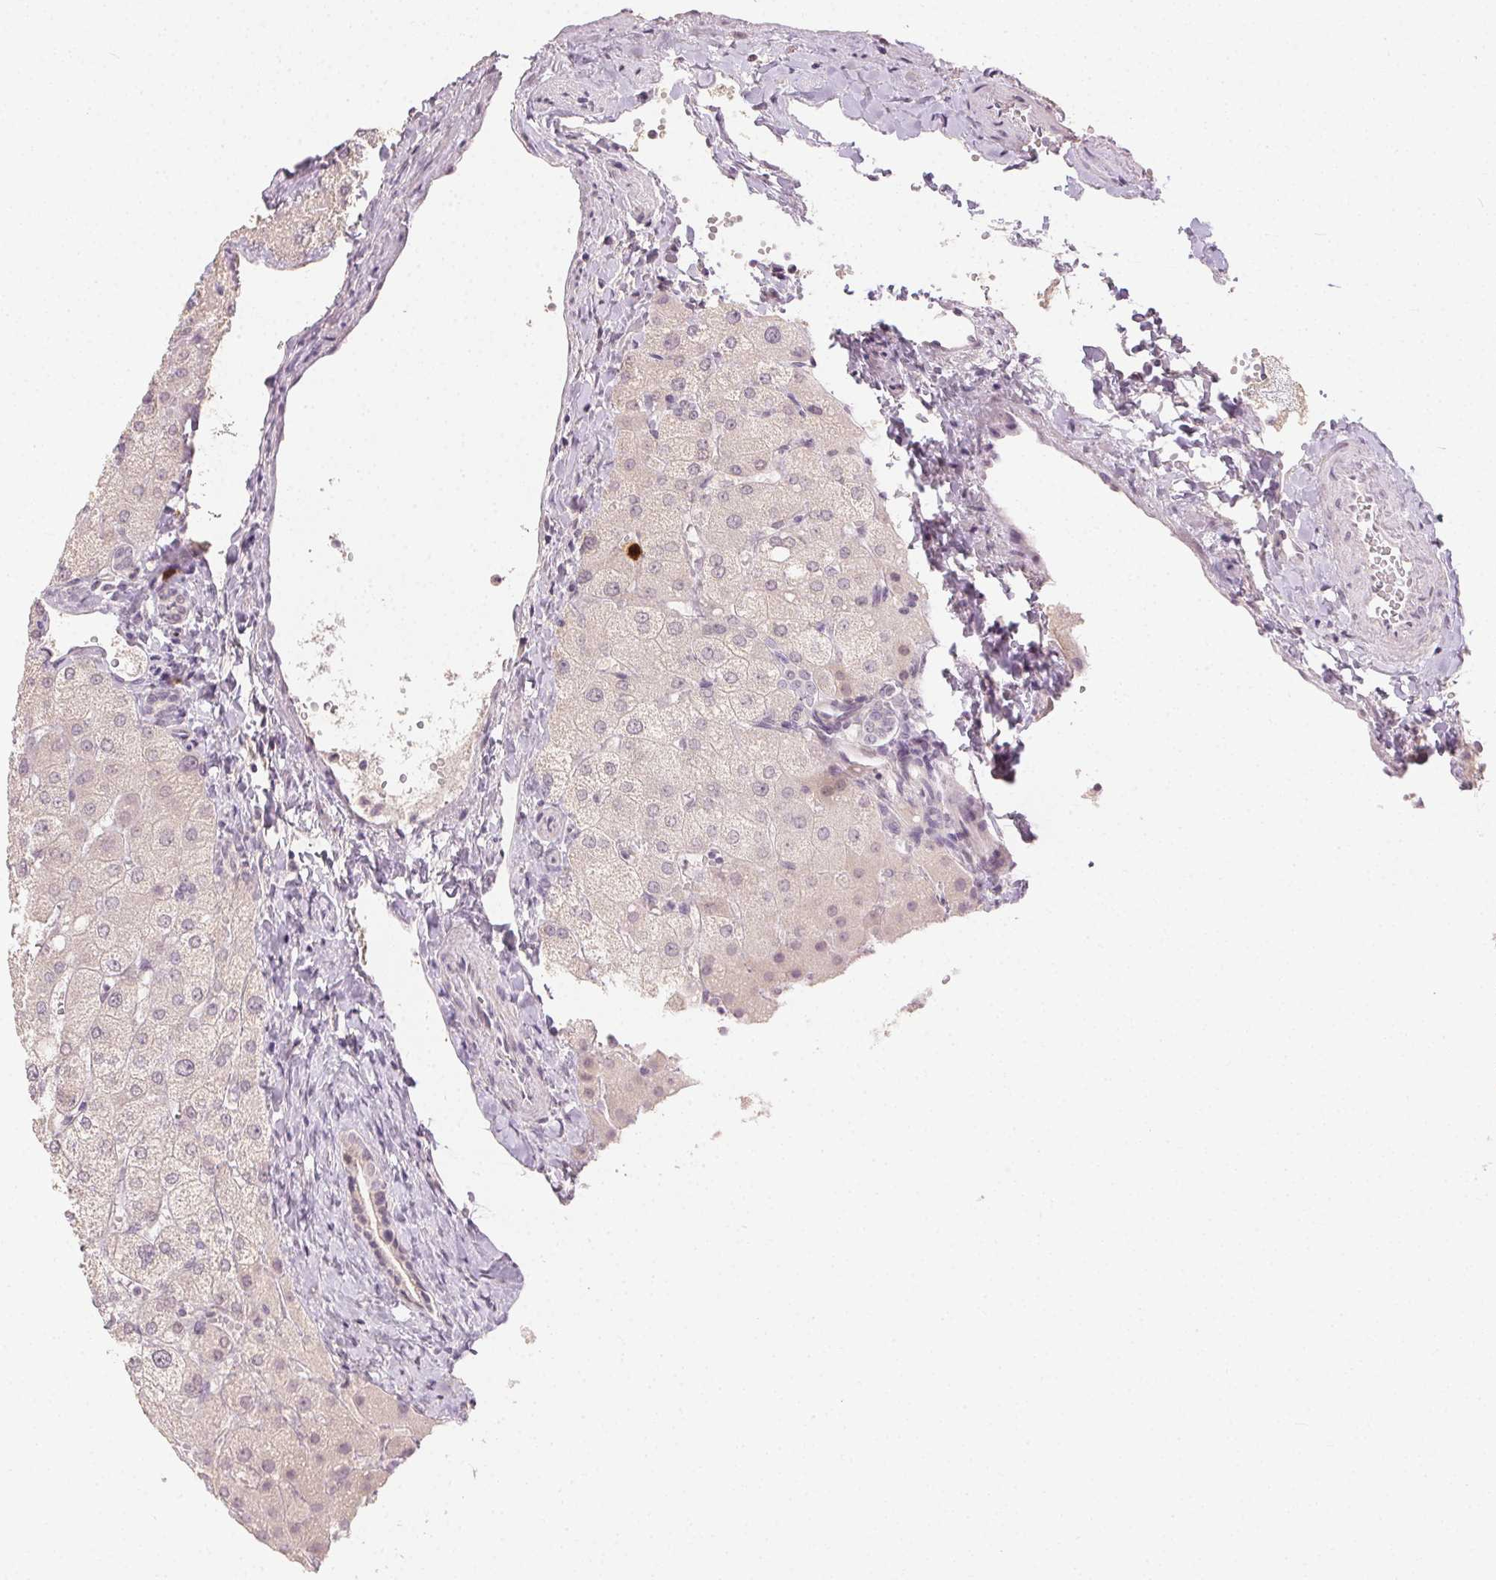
{"staining": {"intensity": "negative", "quantity": "none", "location": "none"}, "tissue": "liver", "cell_type": "Cholangiocytes", "image_type": "normal", "snomed": [{"axis": "morphology", "description": "Normal tissue, NOS"}, {"axis": "topography", "description": "Liver"}], "caption": "DAB immunohistochemical staining of unremarkable liver shows no significant expression in cholangiocytes. (DAB (3,3'-diaminobenzidine) immunohistochemistry visualized using brightfield microscopy, high magnification).", "gene": "ANLN", "patient": {"sex": "female", "age": 54}}